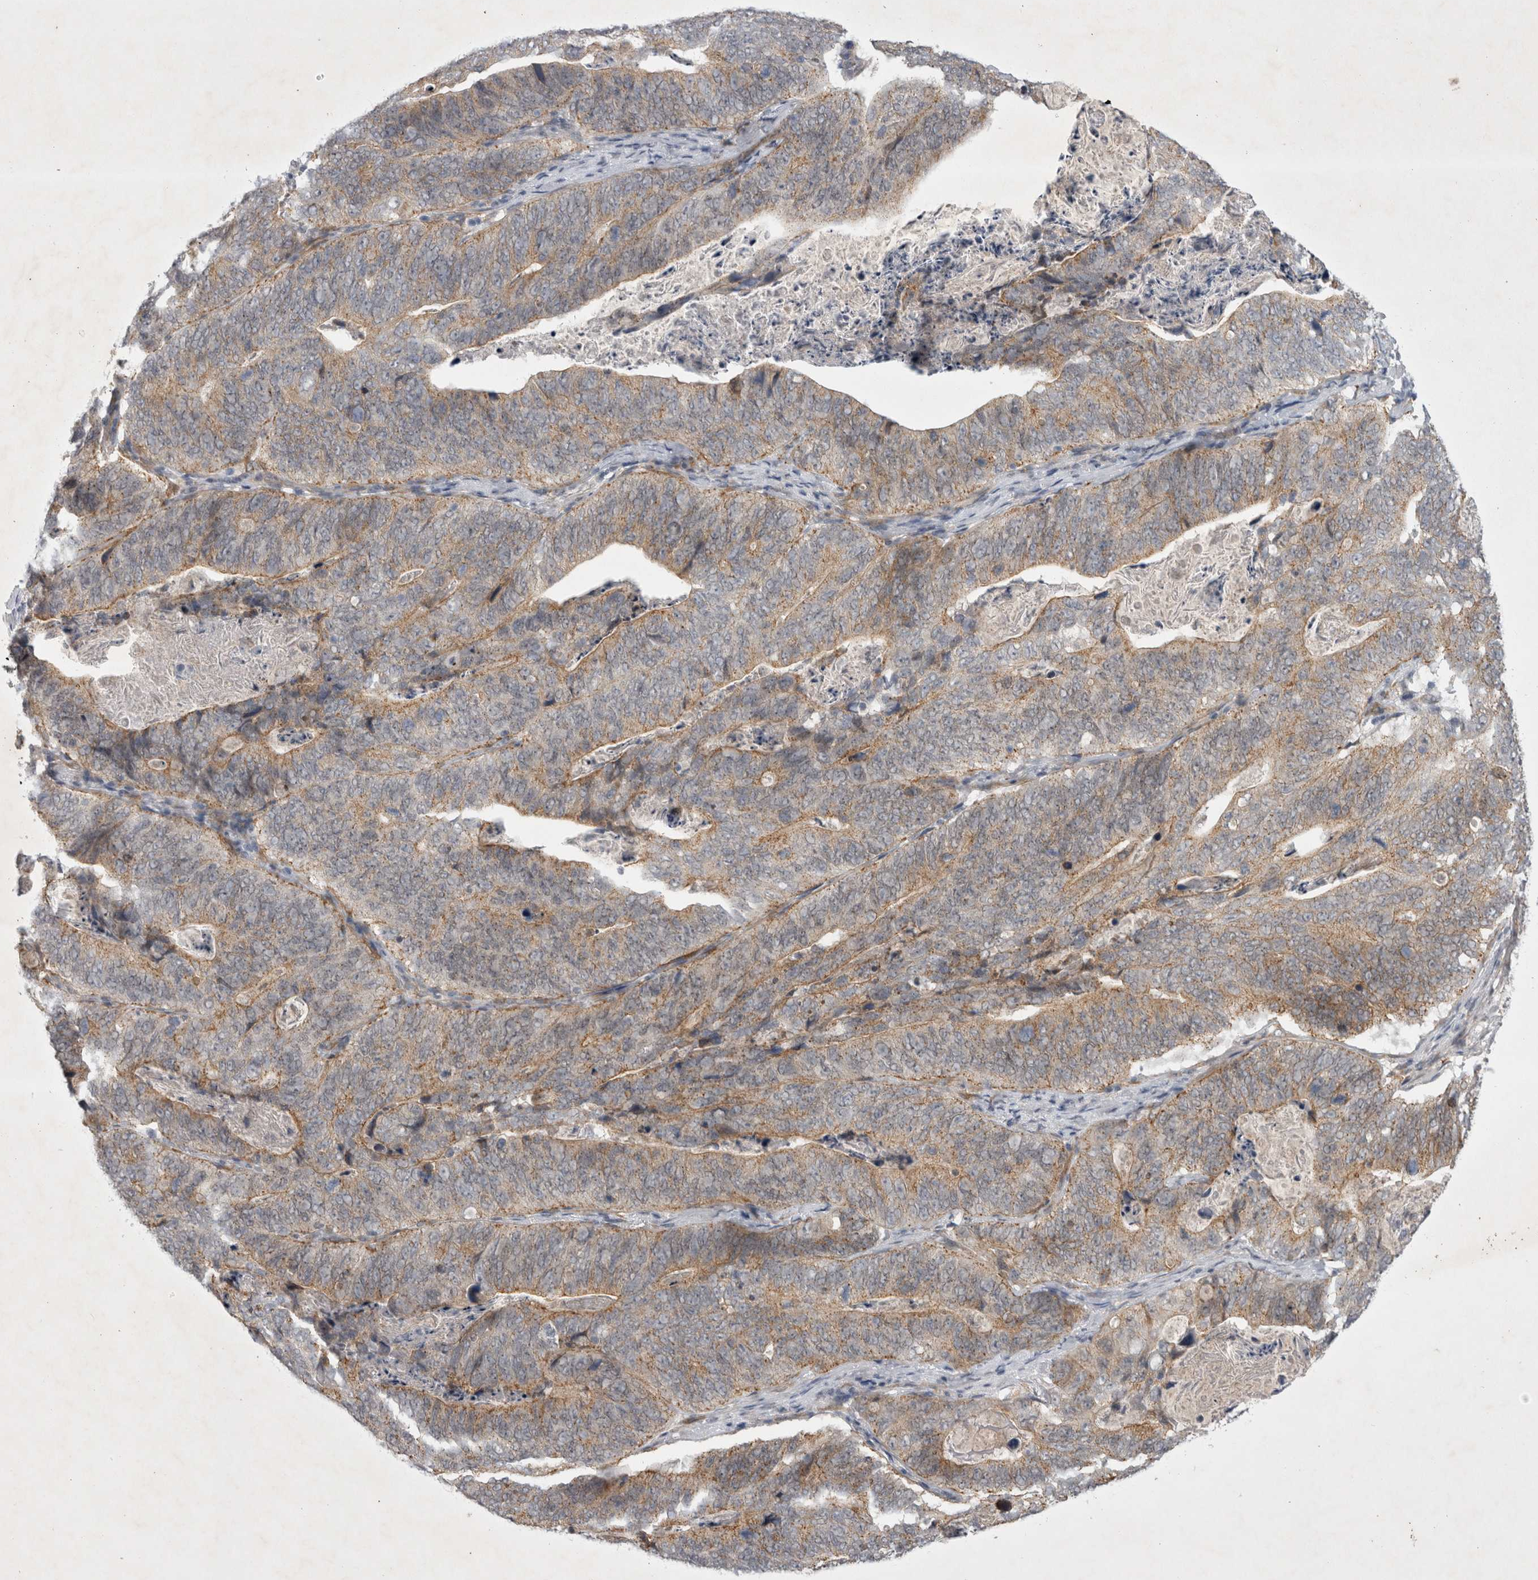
{"staining": {"intensity": "weak", "quantity": ">75%", "location": "cytoplasmic/membranous"}, "tissue": "stomach cancer", "cell_type": "Tumor cells", "image_type": "cancer", "snomed": [{"axis": "morphology", "description": "Normal tissue, NOS"}, {"axis": "morphology", "description": "Adenocarcinoma, NOS"}, {"axis": "topography", "description": "Stomach"}], "caption": "Stomach cancer (adenocarcinoma) stained for a protein (brown) reveals weak cytoplasmic/membranous positive expression in about >75% of tumor cells.", "gene": "PARP11", "patient": {"sex": "female", "age": 89}}